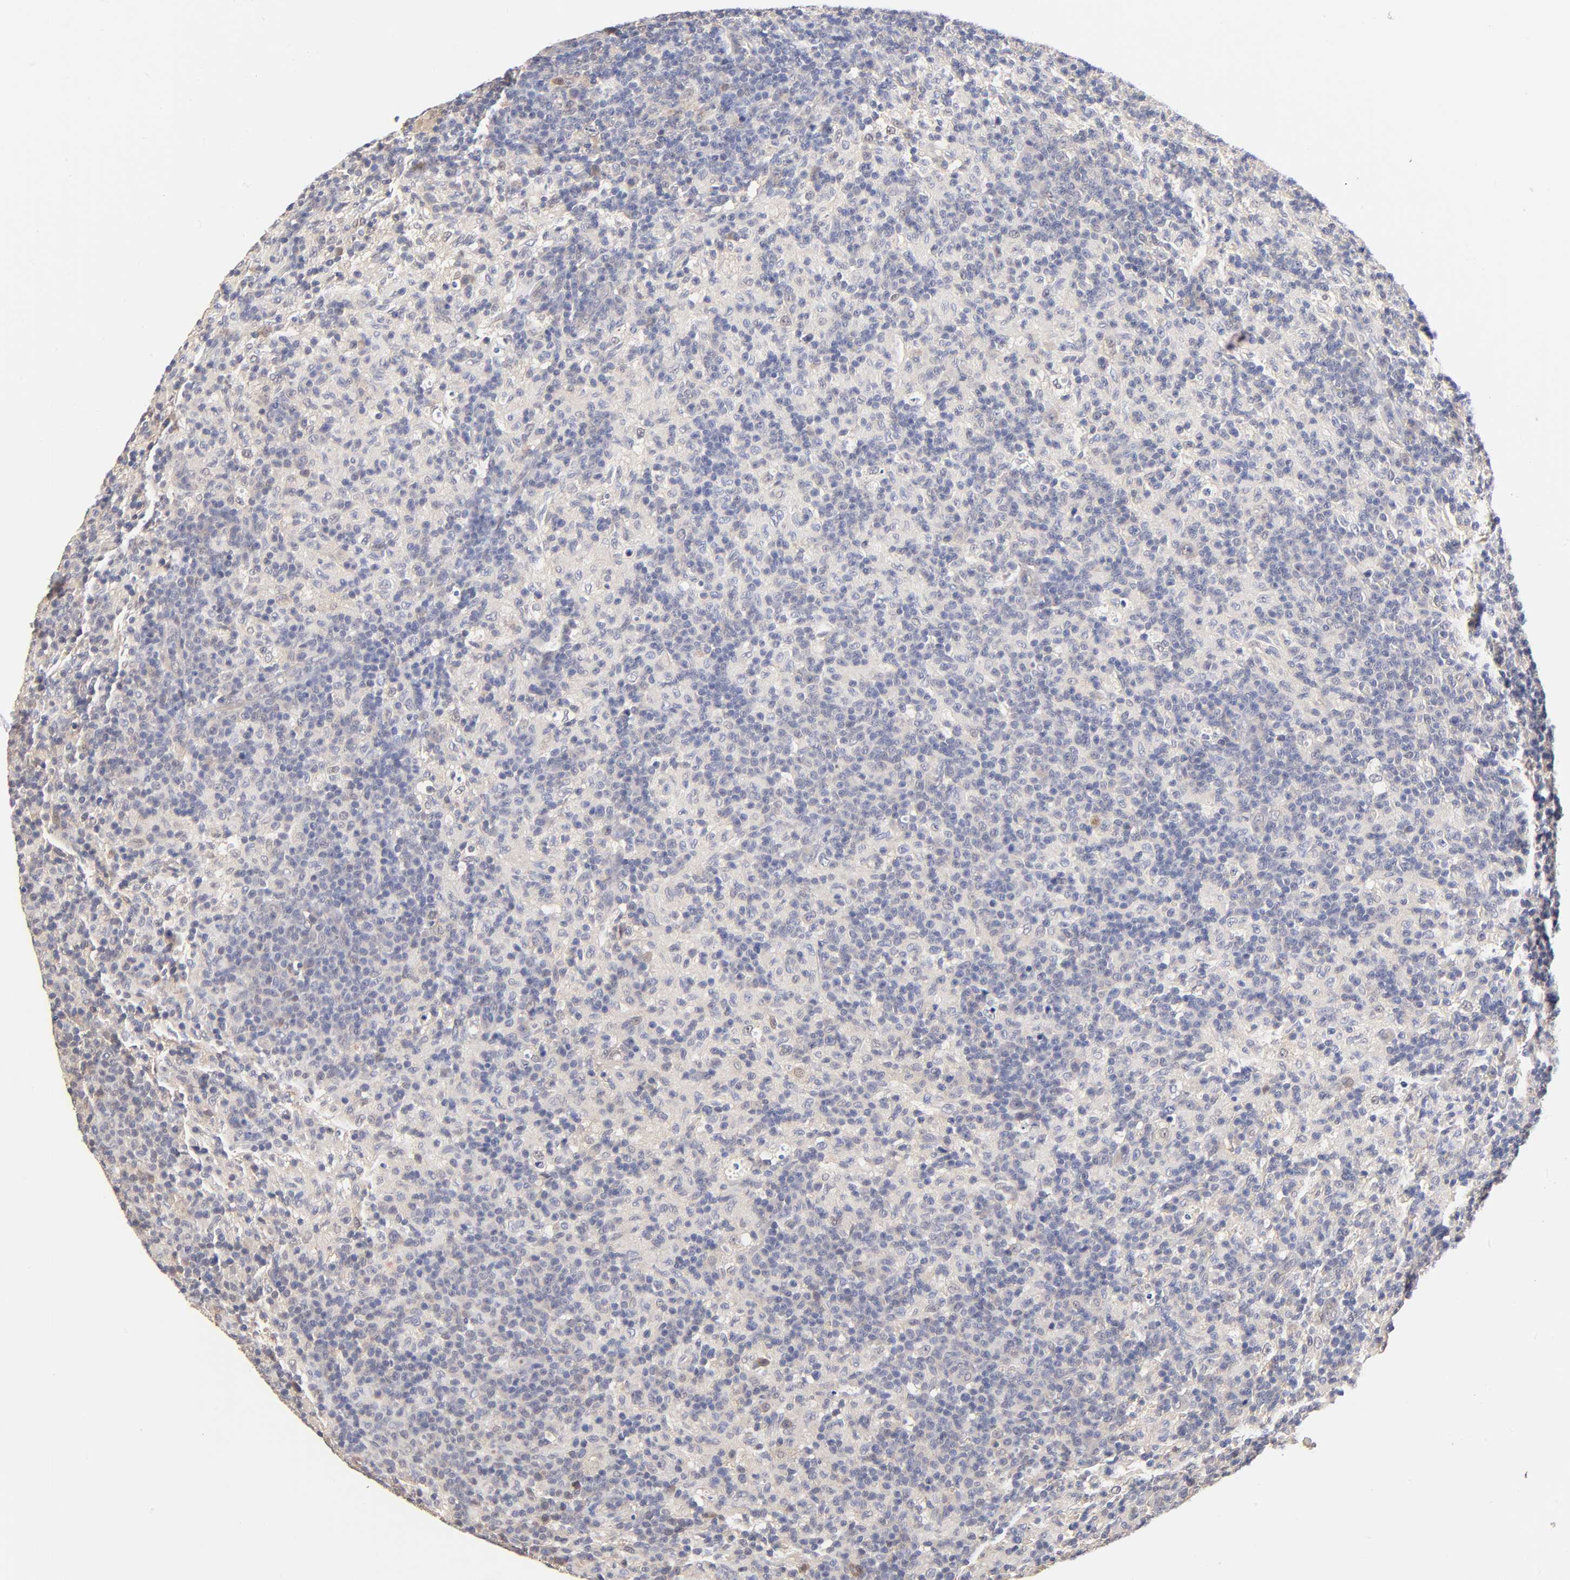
{"staining": {"intensity": "weak", "quantity": "<25%", "location": "nuclear"}, "tissue": "lymph node", "cell_type": "Germinal center cells", "image_type": "normal", "snomed": [{"axis": "morphology", "description": "Normal tissue, NOS"}, {"axis": "morphology", "description": "Inflammation, NOS"}, {"axis": "topography", "description": "Lymph node"}], "caption": "An immunohistochemistry (IHC) micrograph of unremarkable lymph node is shown. There is no staining in germinal center cells of lymph node.", "gene": "TXNL1", "patient": {"sex": "male", "age": 55}}